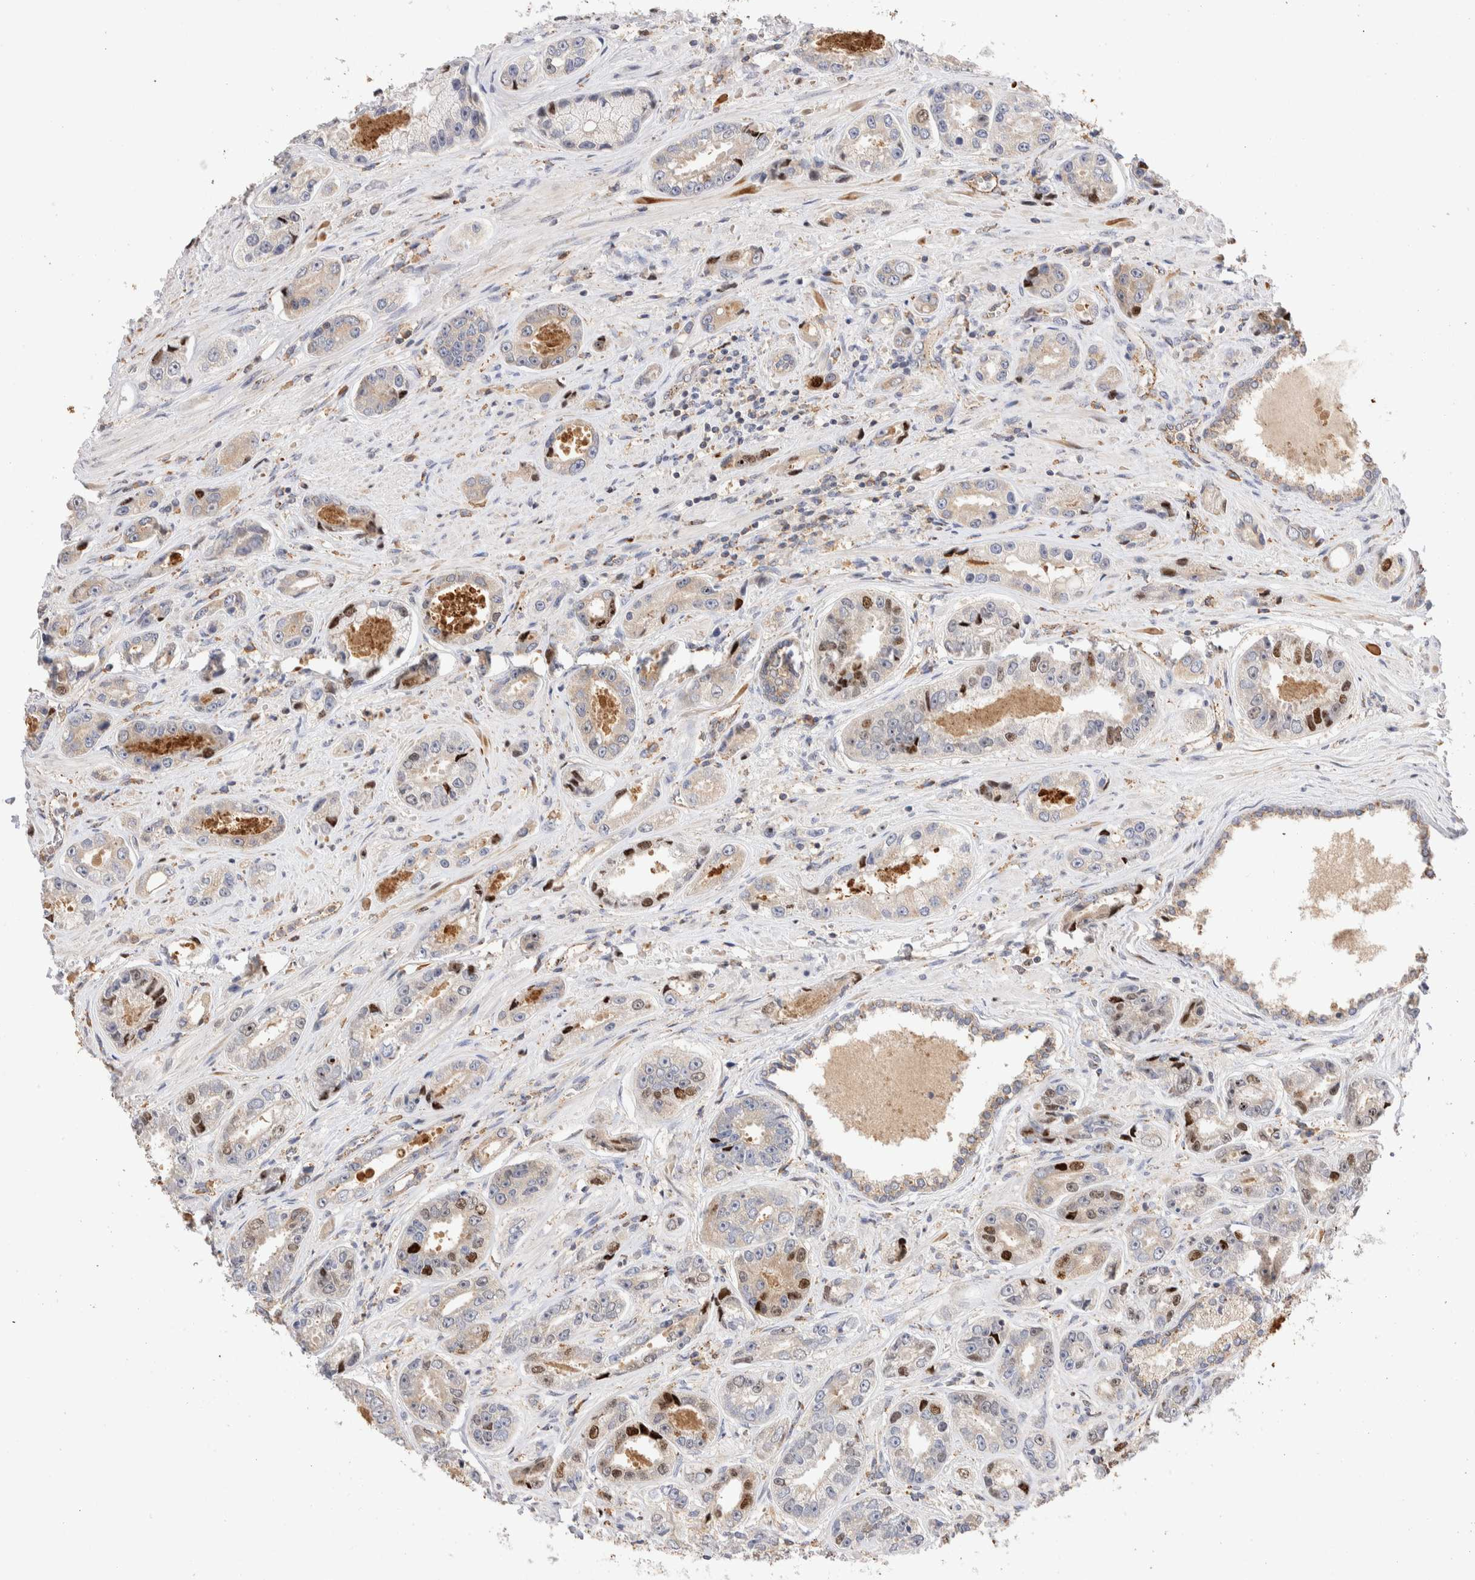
{"staining": {"intensity": "weak", "quantity": "<25%", "location": "cytoplasmic/membranous"}, "tissue": "prostate cancer", "cell_type": "Tumor cells", "image_type": "cancer", "snomed": [{"axis": "morphology", "description": "Adenocarcinoma, High grade"}, {"axis": "topography", "description": "Prostate"}], "caption": "This photomicrograph is of prostate adenocarcinoma (high-grade) stained with immunohistochemistry to label a protein in brown with the nuclei are counter-stained blue. There is no positivity in tumor cells.", "gene": "NSMAF", "patient": {"sex": "male", "age": 61}}